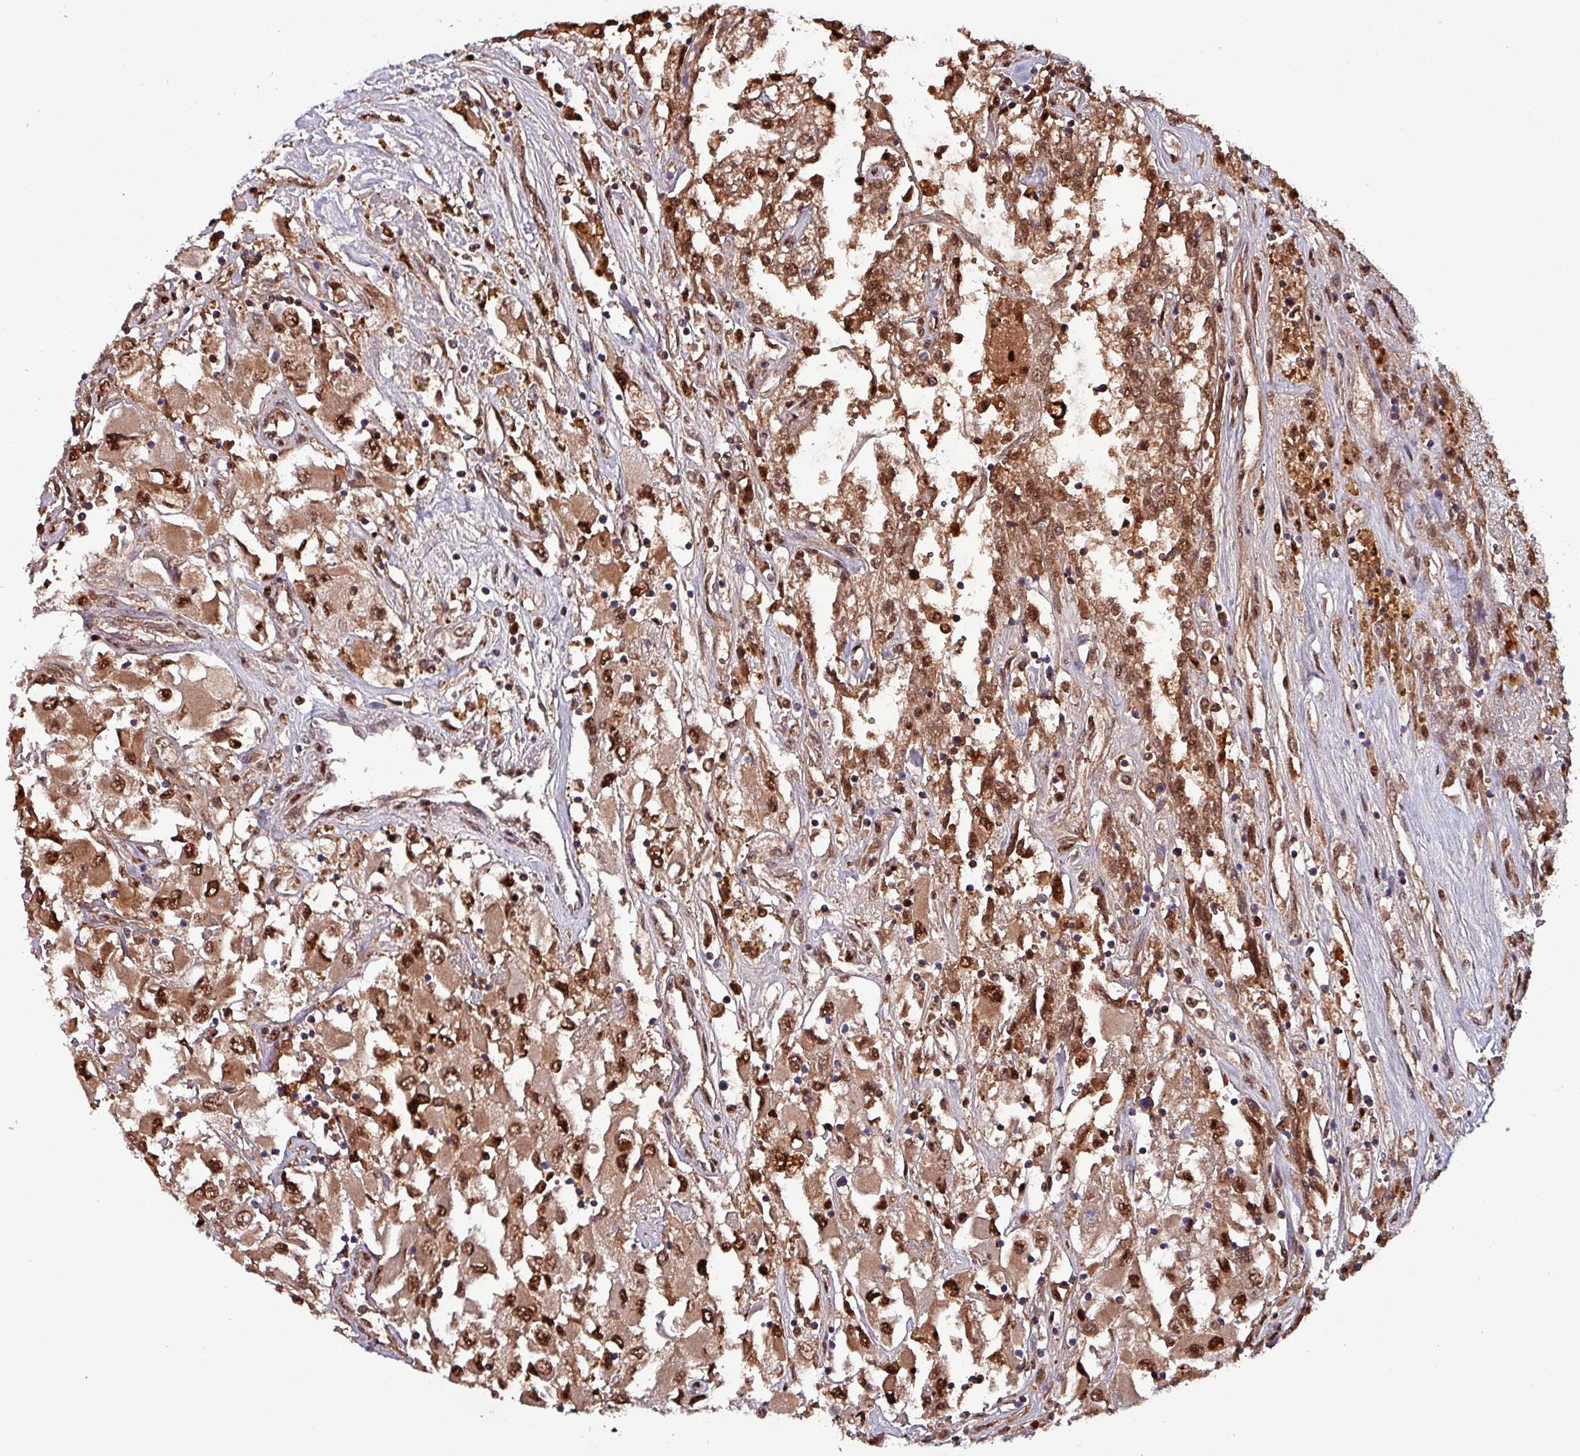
{"staining": {"intensity": "moderate", "quantity": ">75%", "location": "cytoplasmic/membranous,nuclear"}, "tissue": "renal cancer", "cell_type": "Tumor cells", "image_type": "cancer", "snomed": [{"axis": "morphology", "description": "Adenocarcinoma, NOS"}, {"axis": "topography", "description": "Kidney"}], "caption": "About >75% of tumor cells in human renal cancer (adenocarcinoma) exhibit moderate cytoplasmic/membranous and nuclear protein positivity as visualized by brown immunohistochemical staining.", "gene": "PSMB8", "patient": {"sex": "female", "age": 52}}